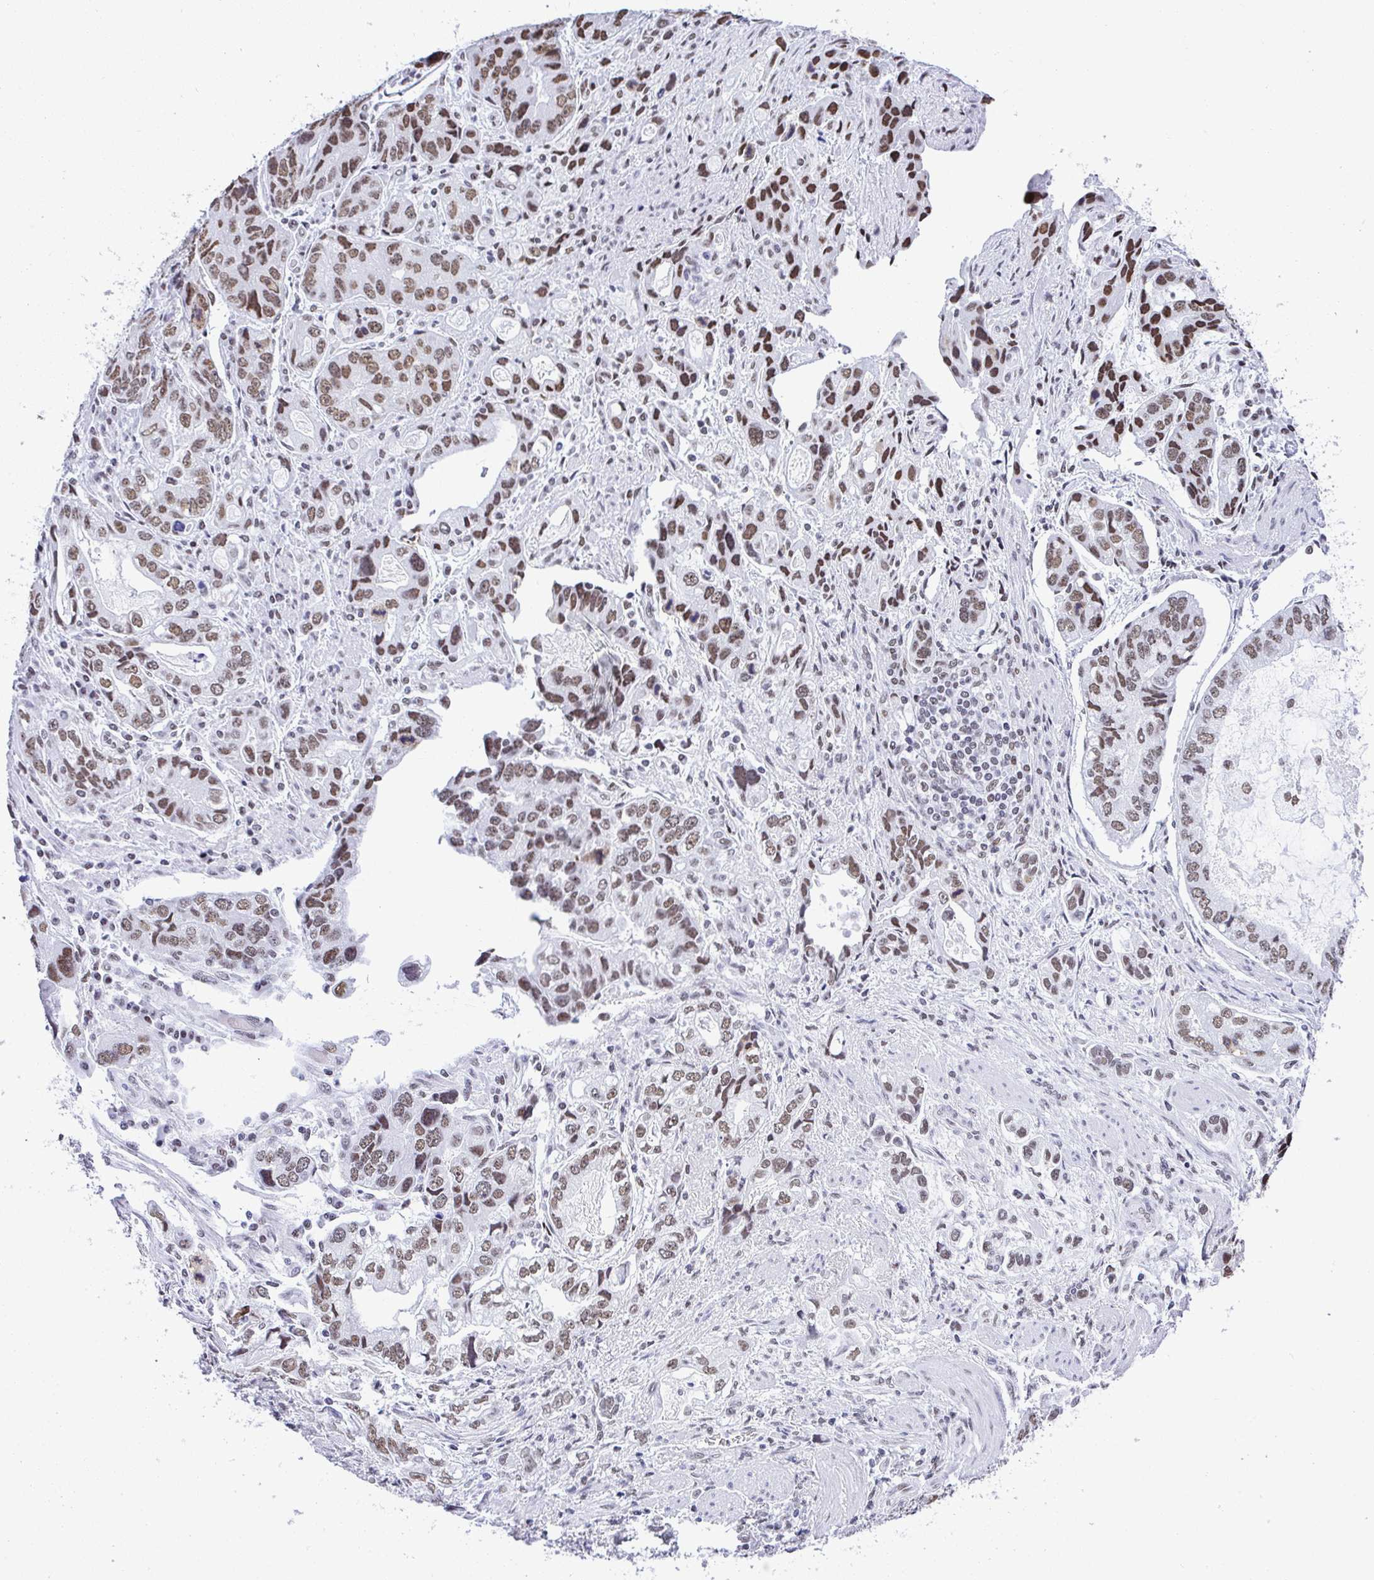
{"staining": {"intensity": "moderate", "quantity": "25%-75%", "location": "nuclear"}, "tissue": "stomach cancer", "cell_type": "Tumor cells", "image_type": "cancer", "snomed": [{"axis": "morphology", "description": "Adenocarcinoma, NOS"}, {"axis": "topography", "description": "Stomach, lower"}], "caption": "Stomach adenocarcinoma stained for a protein demonstrates moderate nuclear positivity in tumor cells.", "gene": "DDX52", "patient": {"sex": "female", "age": 93}}